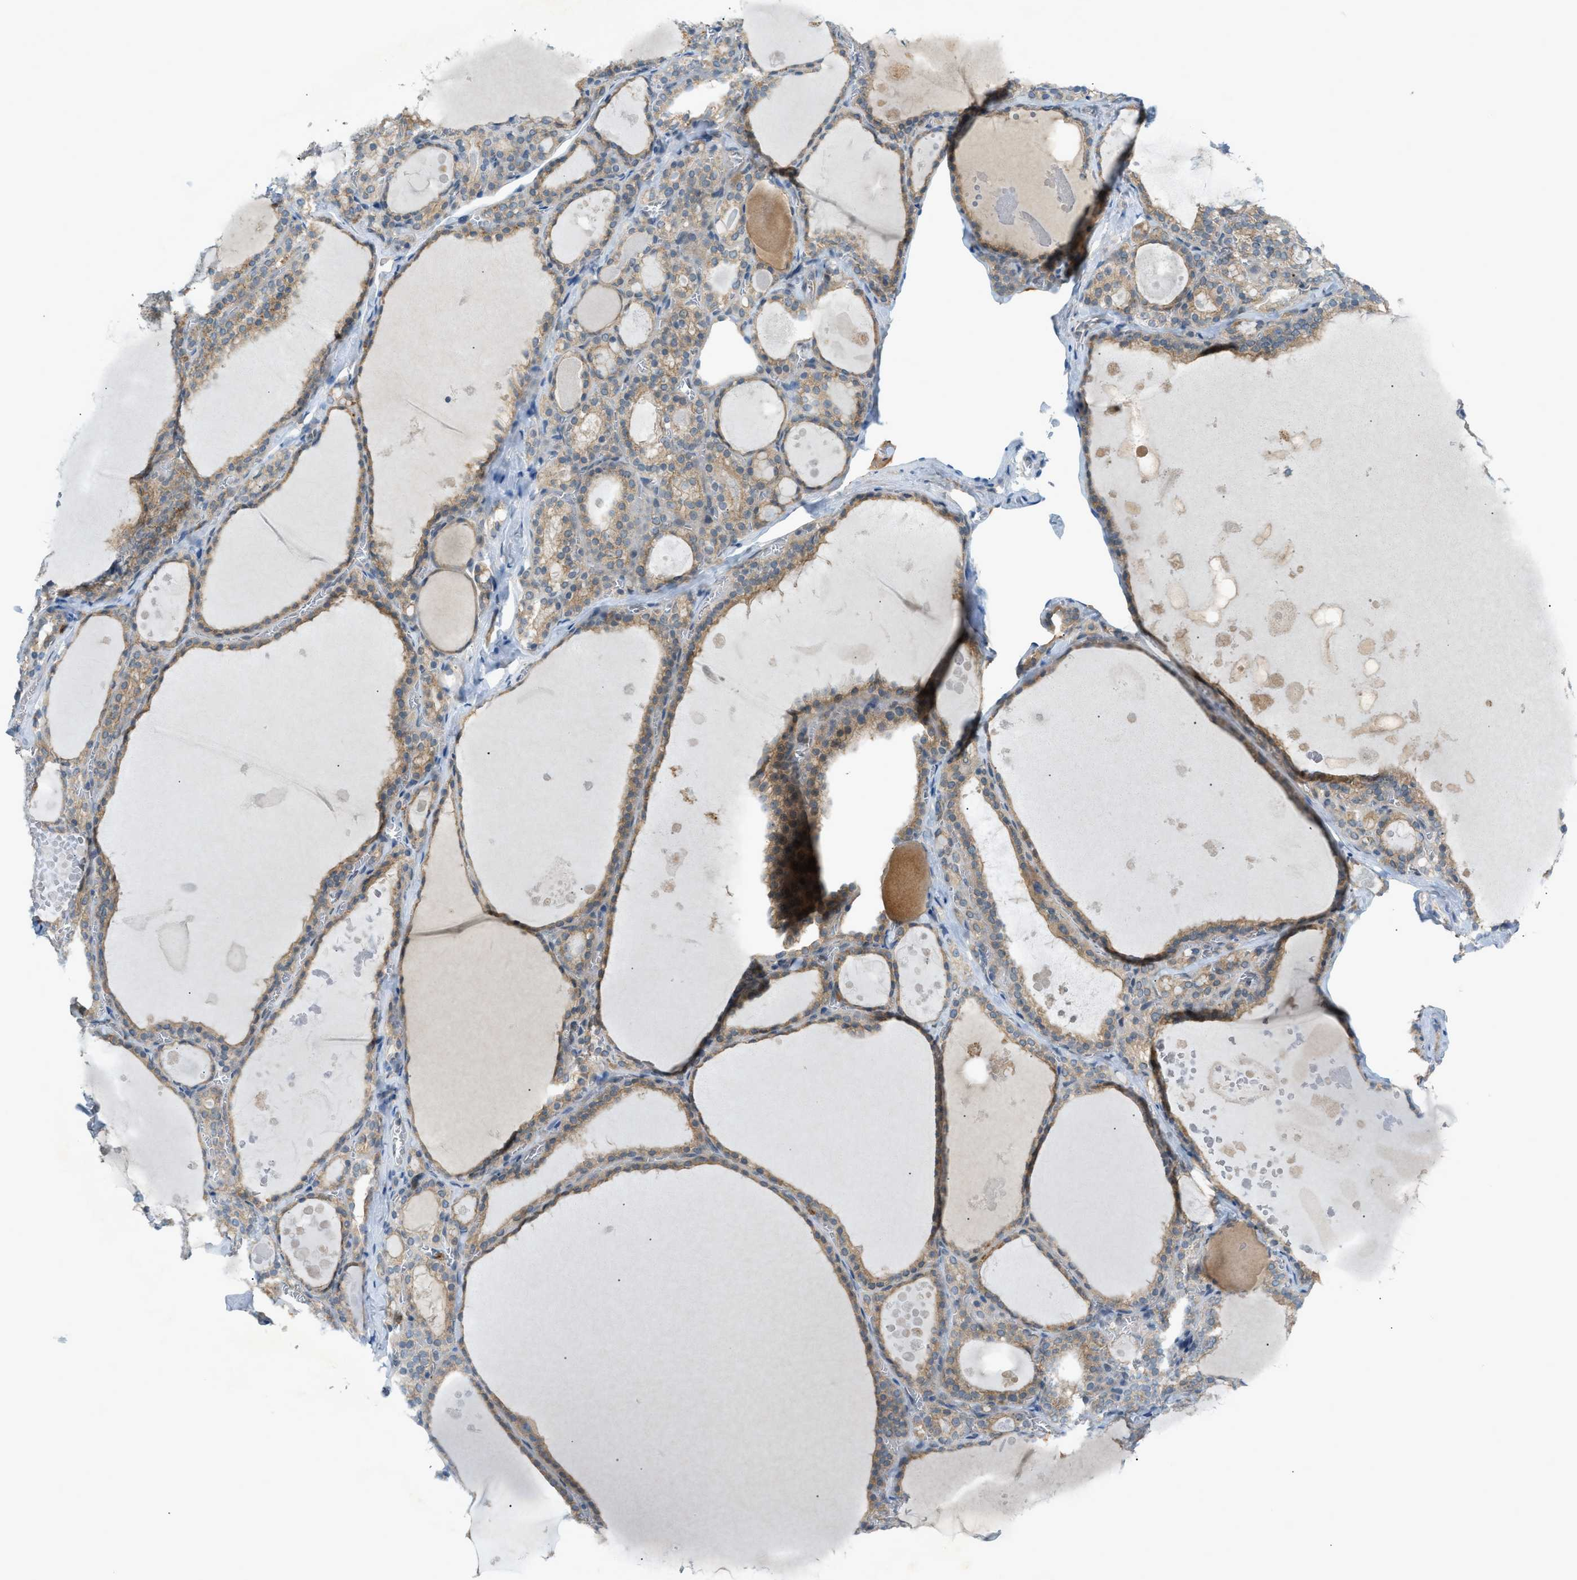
{"staining": {"intensity": "moderate", "quantity": ">75%", "location": "cytoplasmic/membranous"}, "tissue": "thyroid gland", "cell_type": "Glandular cells", "image_type": "normal", "snomed": [{"axis": "morphology", "description": "Normal tissue, NOS"}, {"axis": "topography", "description": "Thyroid gland"}], "caption": "DAB (3,3'-diaminobenzidine) immunohistochemical staining of unremarkable human thyroid gland reveals moderate cytoplasmic/membranous protein staining in about >75% of glandular cells. The protein of interest is shown in brown color, while the nuclei are stained blue.", "gene": "DYRK1A", "patient": {"sex": "male", "age": 56}}